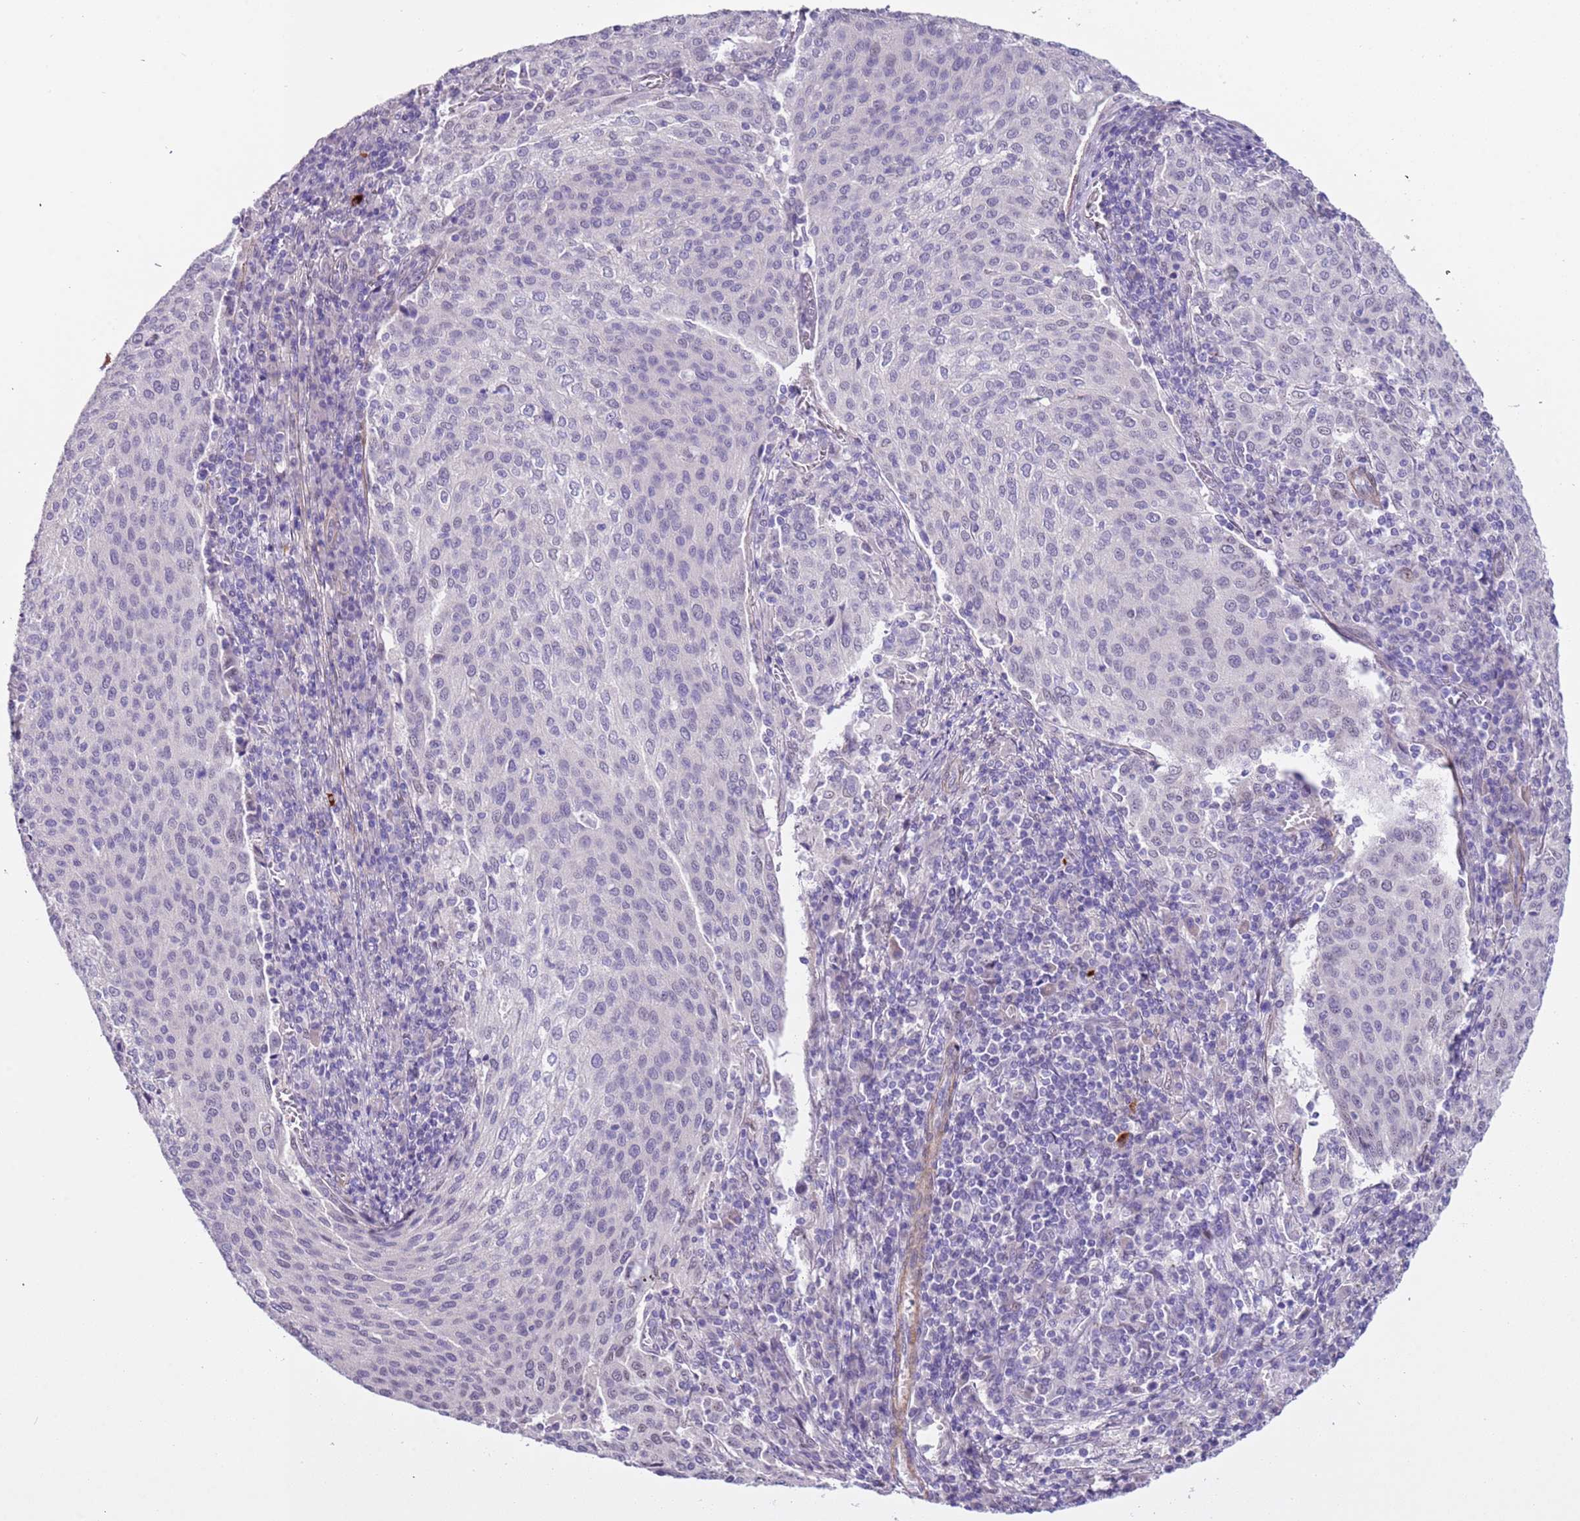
{"staining": {"intensity": "negative", "quantity": "none", "location": "none"}, "tissue": "cervical cancer", "cell_type": "Tumor cells", "image_type": "cancer", "snomed": [{"axis": "morphology", "description": "Squamous cell carcinoma, NOS"}, {"axis": "topography", "description": "Cervix"}], "caption": "DAB (3,3'-diaminobenzidine) immunohistochemical staining of squamous cell carcinoma (cervical) exhibits no significant expression in tumor cells. (DAB immunohistochemistry, high magnification).", "gene": "PLEKHH1", "patient": {"sex": "female", "age": 46}}